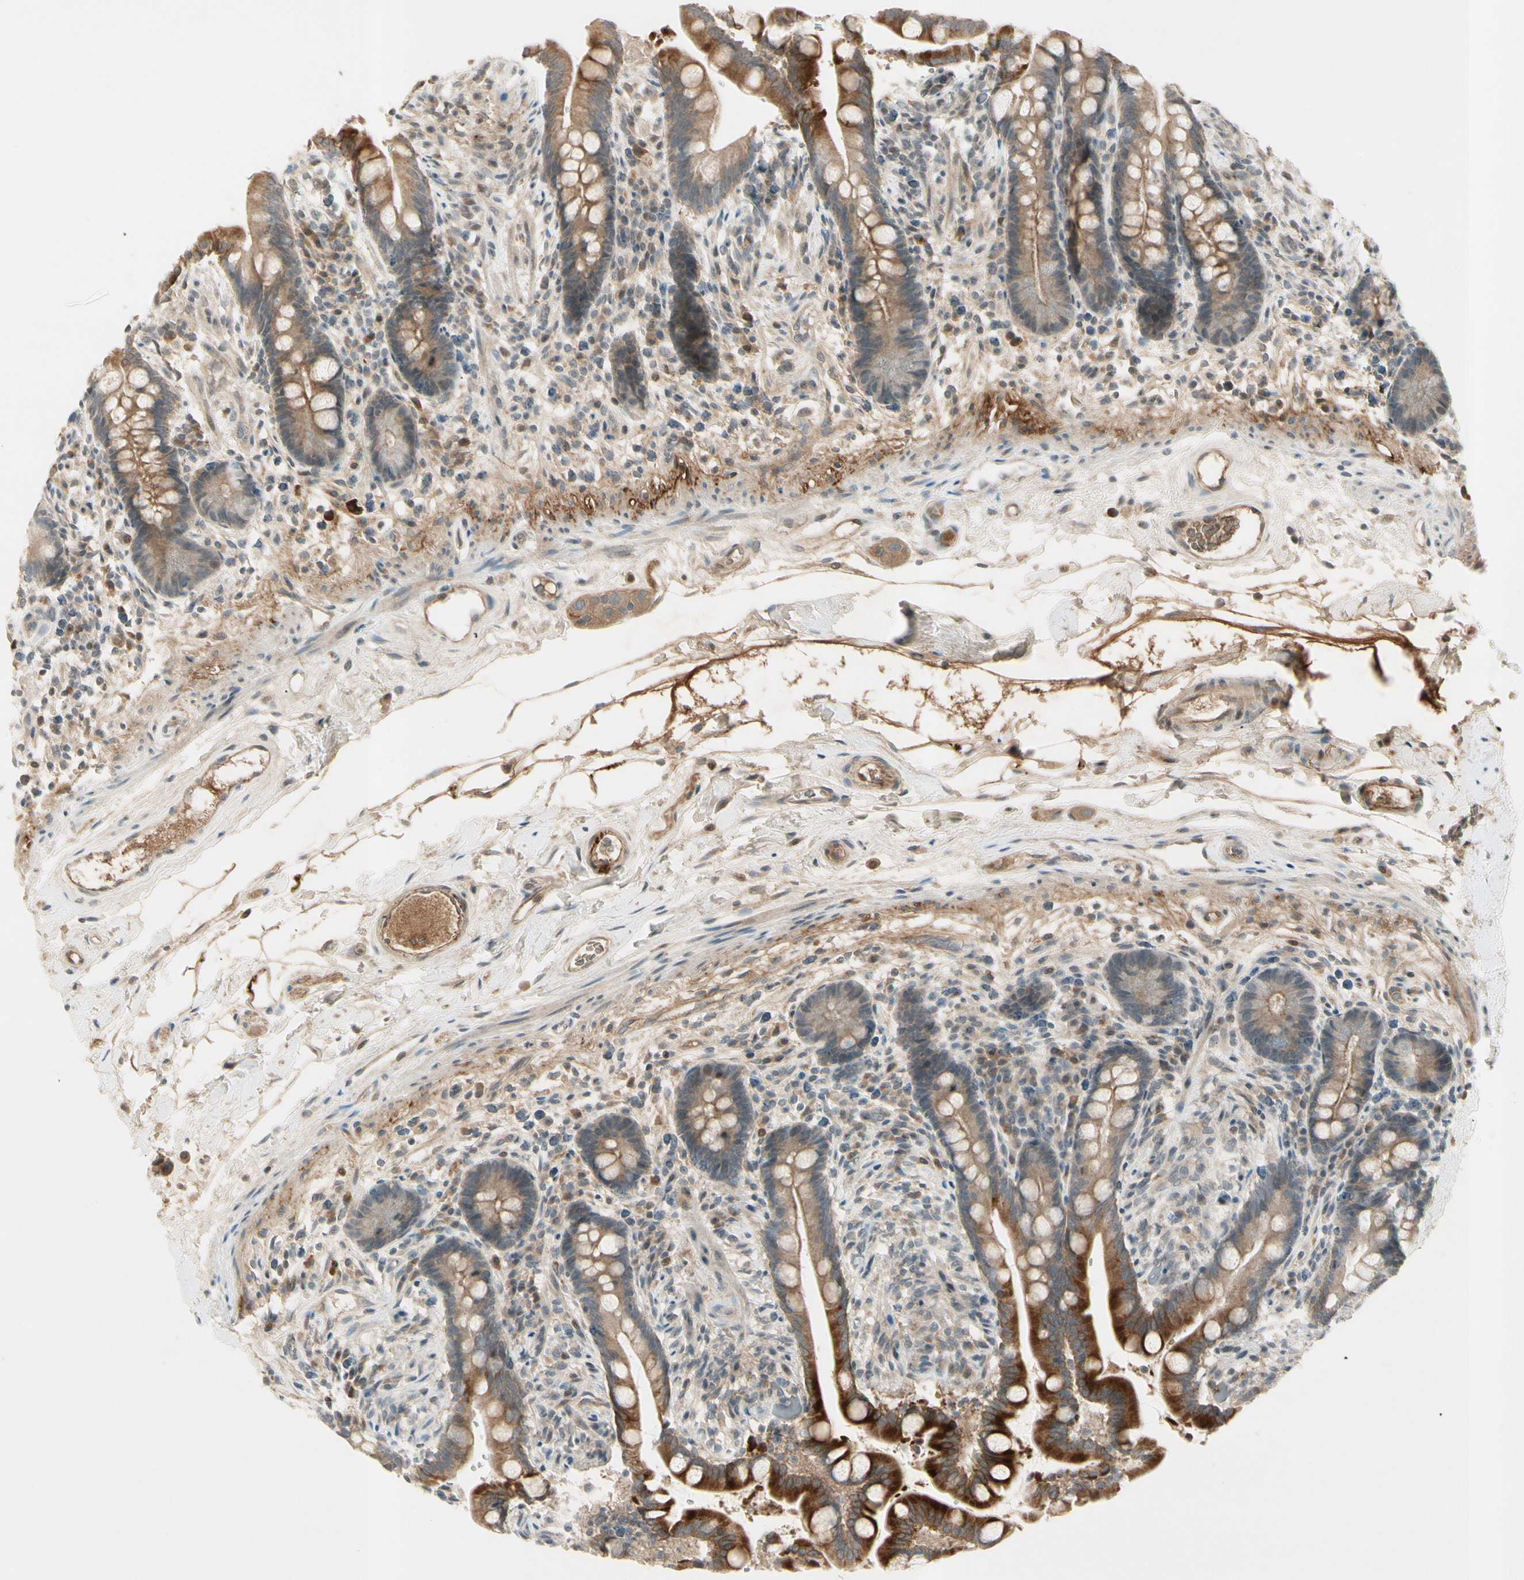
{"staining": {"intensity": "moderate", "quantity": ">75%", "location": "cytoplasmic/membranous"}, "tissue": "colon", "cell_type": "Endothelial cells", "image_type": "normal", "snomed": [{"axis": "morphology", "description": "Normal tissue, NOS"}, {"axis": "topography", "description": "Colon"}], "caption": "Immunohistochemistry (IHC) image of unremarkable colon: colon stained using immunohistochemistry (IHC) exhibits medium levels of moderate protein expression localized specifically in the cytoplasmic/membranous of endothelial cells, appearing as a cytoplasmic/membranous brown color.", "gene": "ICAM5", "patient": {"sex": "male", "age": 73}}